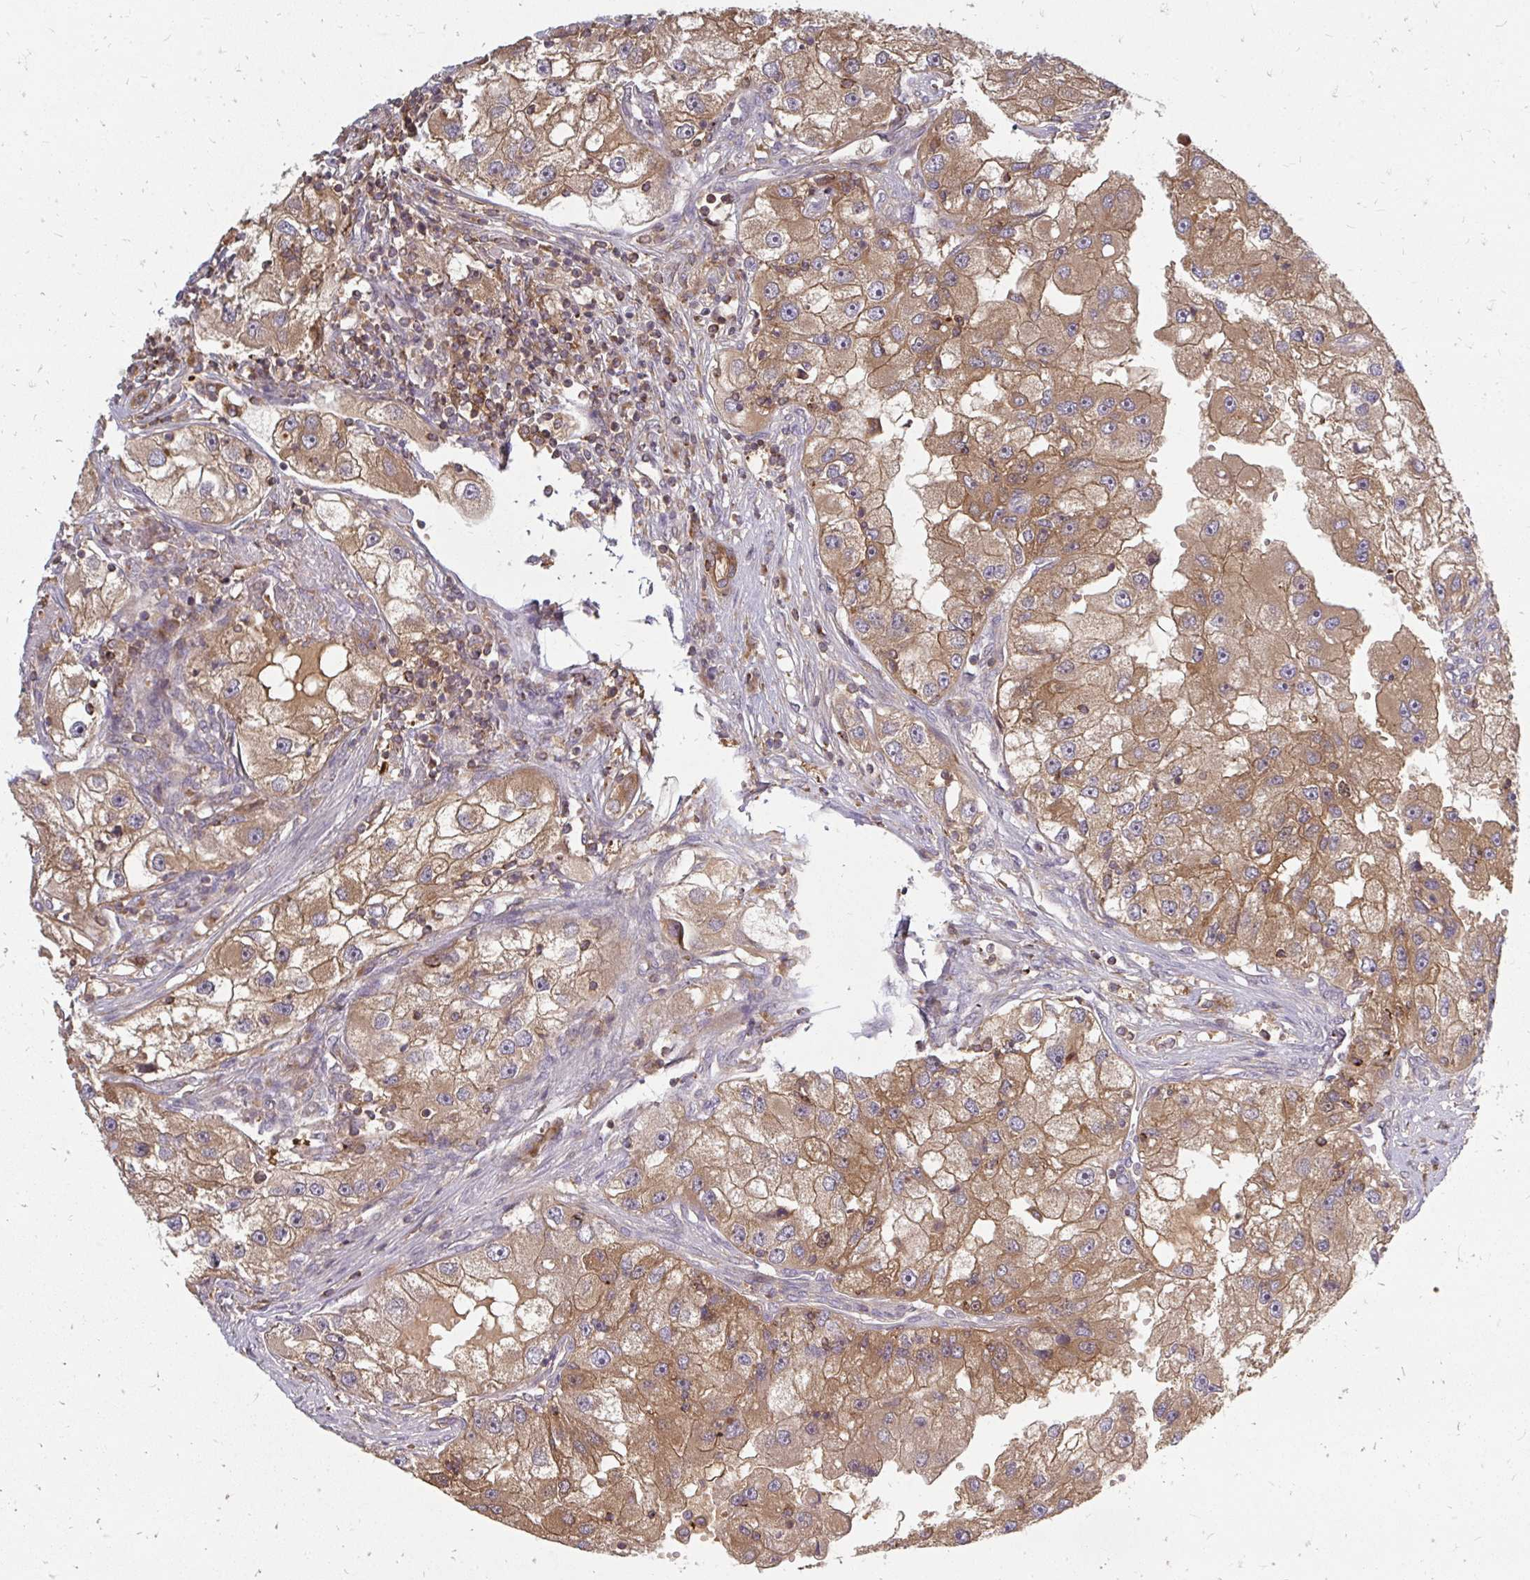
{"staining": {"intensity": "moderate", "quantity": ">75%", "location": "cytoplasmic/membranous"}, "tissue": "renal cancer", "cell_type": "Tumor cells", "image_type": "cancer", "snomed": [{"axis": "morphology", "description": "Adenocarcinoma, NOS"}, {"axis": "topography", "description": "Kidney"}], "caption": "High-magnification brightfield microscopy of renal cancer (adenocarcinoma) stained with DAB (brown) and counterstained with hematoxylin (blue). tumor cells exhibit moderate cytoplasmic/membranous positivity is appreciated in approximately>75% of cells. The protein is shown in brown color, while the nuclei are stained blue.", "gene": "ZNF285", "patient": {"sex": "male", "age": 63}}